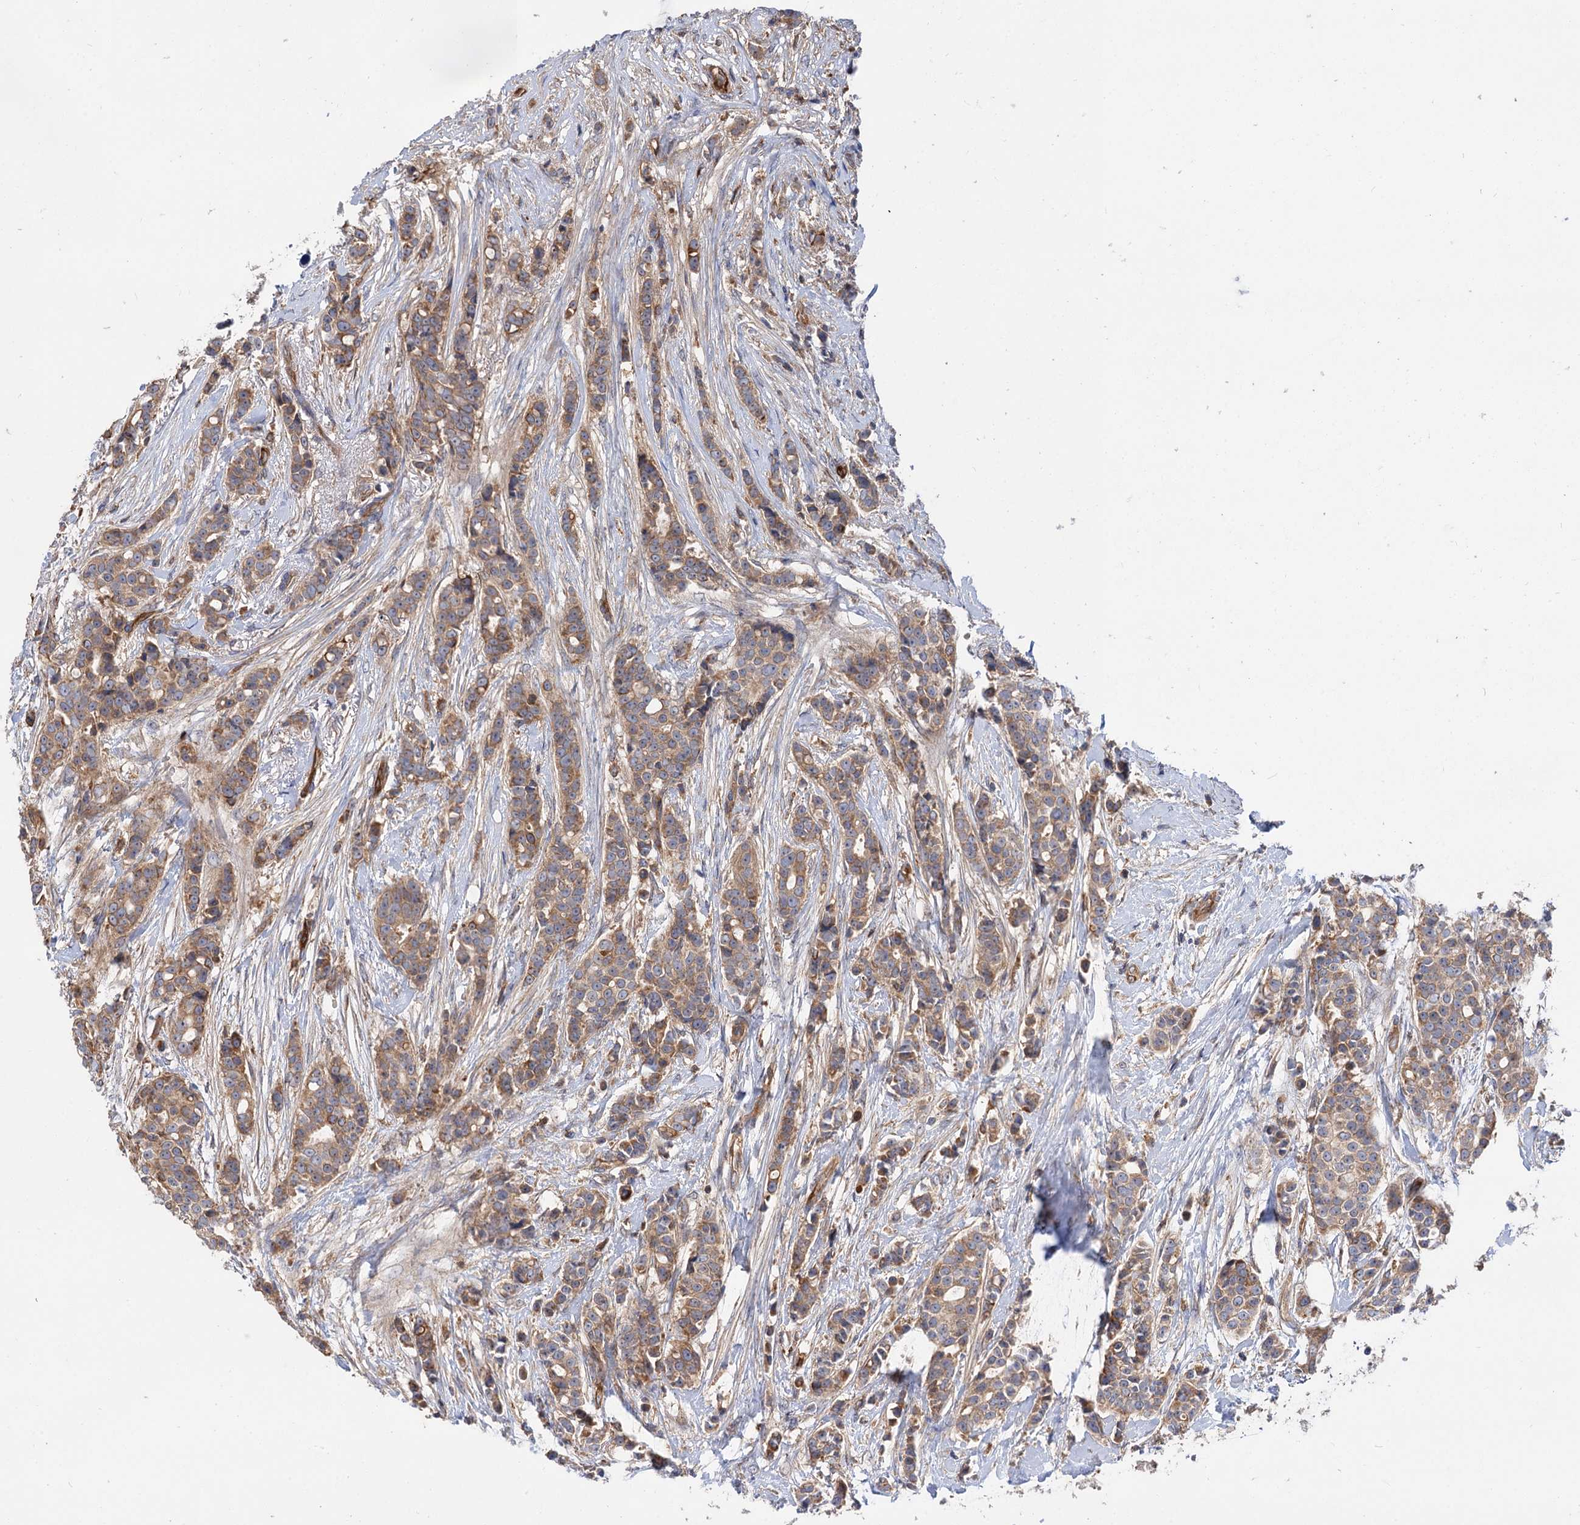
{"staining": {"intensity": "moderate", "quantity": ">75%", "location": "cytoplasmic/membranous"}, "tissue": "breast cancer", "cell_type": "Tumor cells", "image_type": "cancer", "snomed": [{"axis": "morphology", "description": "Lobular carcinoma"}, {"axis": "topography", "description": "Breast"}], "caption": "Immunohistochemical staining of human breast lobular carcinoma reveals medium levels of moderate cytoplasmic/membranous protein expression in about >75% of tumor cells.", "gene": "PATL1", "patient": {"sex": "female", "age": 51}}